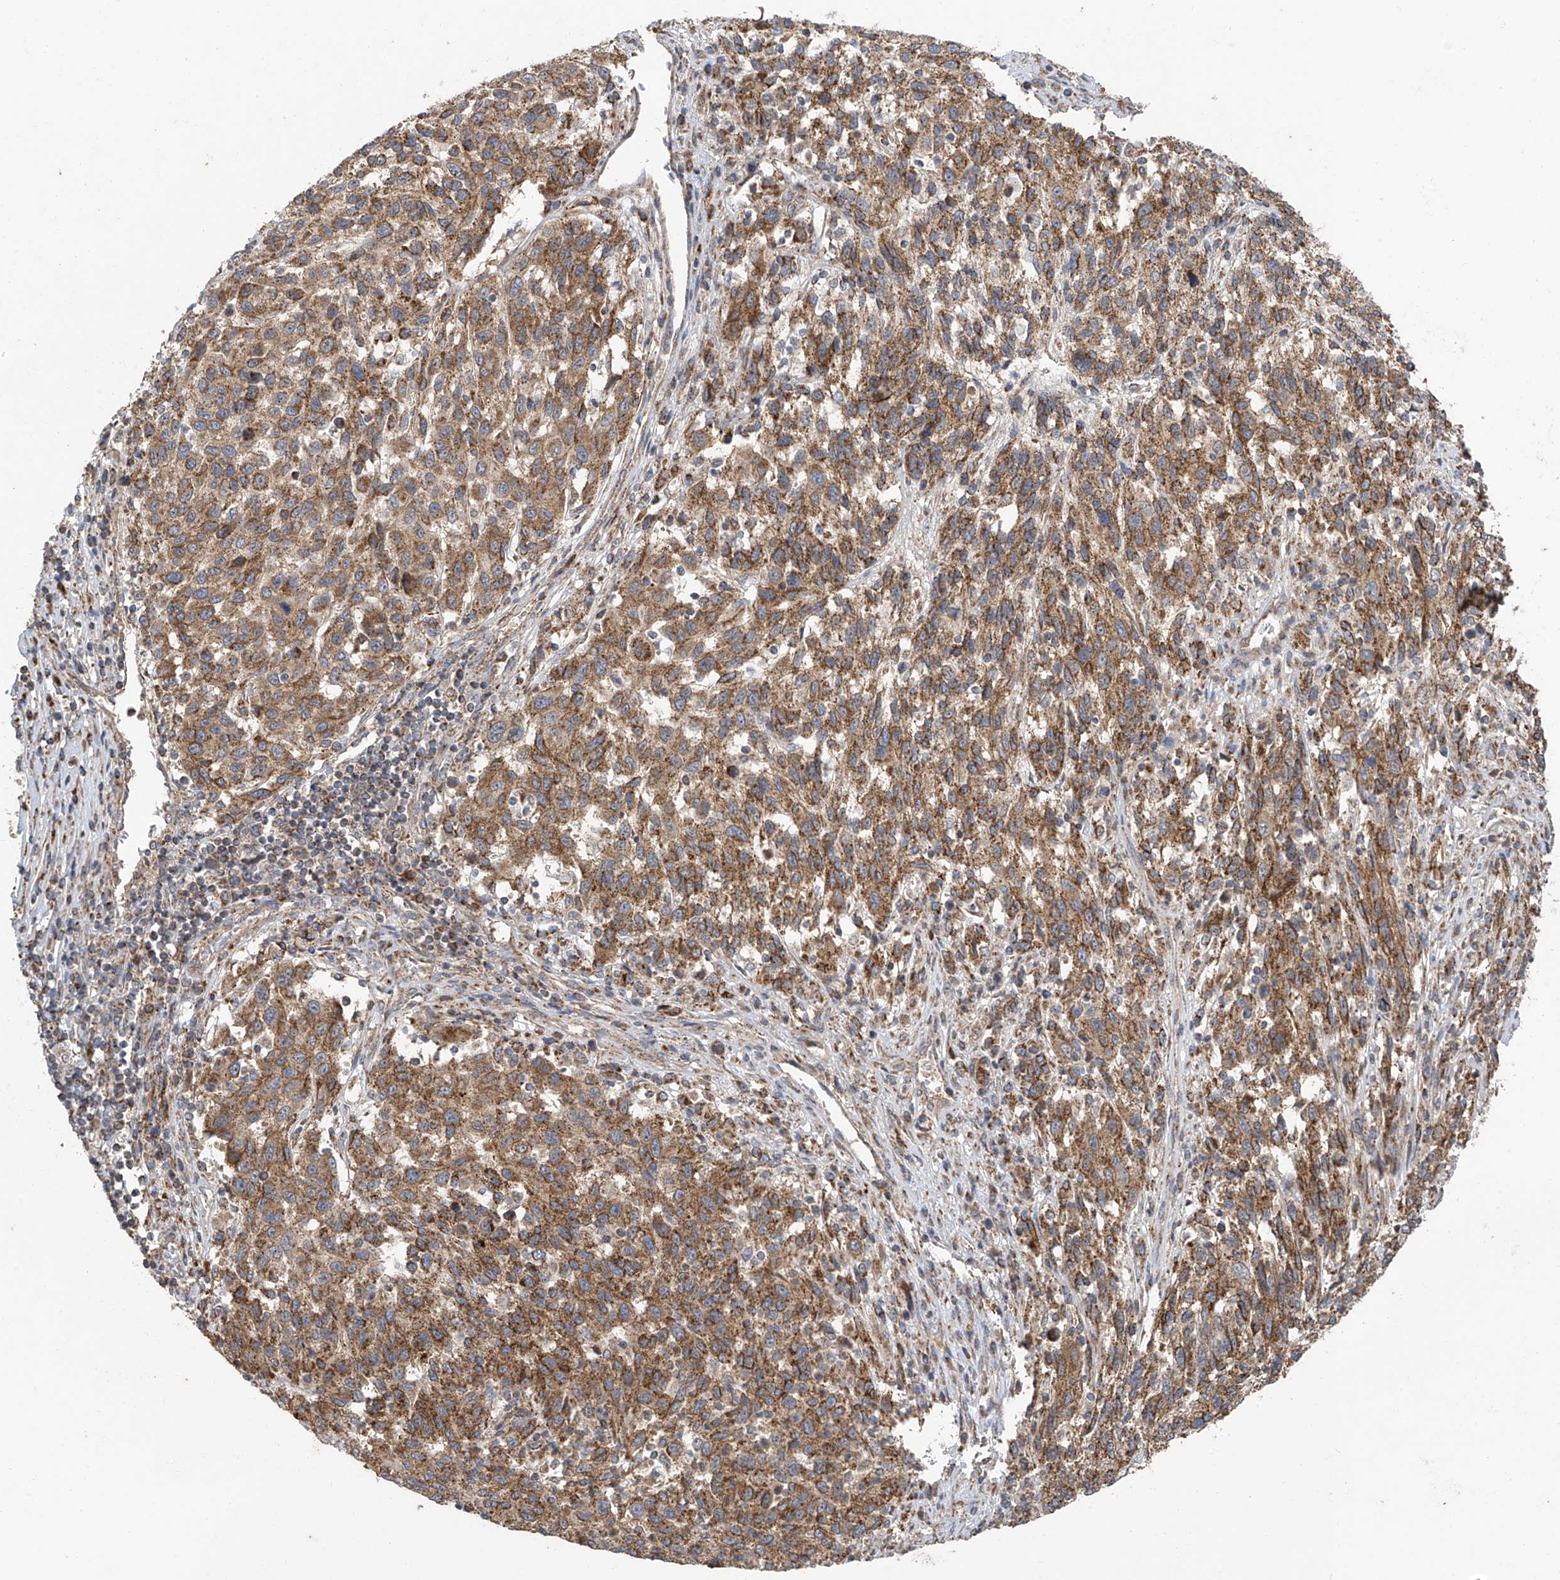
{"staining": {"intensity": "moderate", "quantity": ">75%", "location": "cytoplasmic/membranous"}, "tissue": "melanoma", "cell_type": "Tumor cells", "image_type": "cancer", "snomed": [{"axis": "morphology", "description": "Malignant melanoma, Metastatic site"}, {"axis": "topography", "description": "Lymph node"}], "caption": "Melanoma stained with a brown dye exhibits moderate cytoplasmic/membranous positive staining in approximately >75% of tumor cells.", "gene": "C2orf74", "patient": {"sex": "male", "age": 61}}